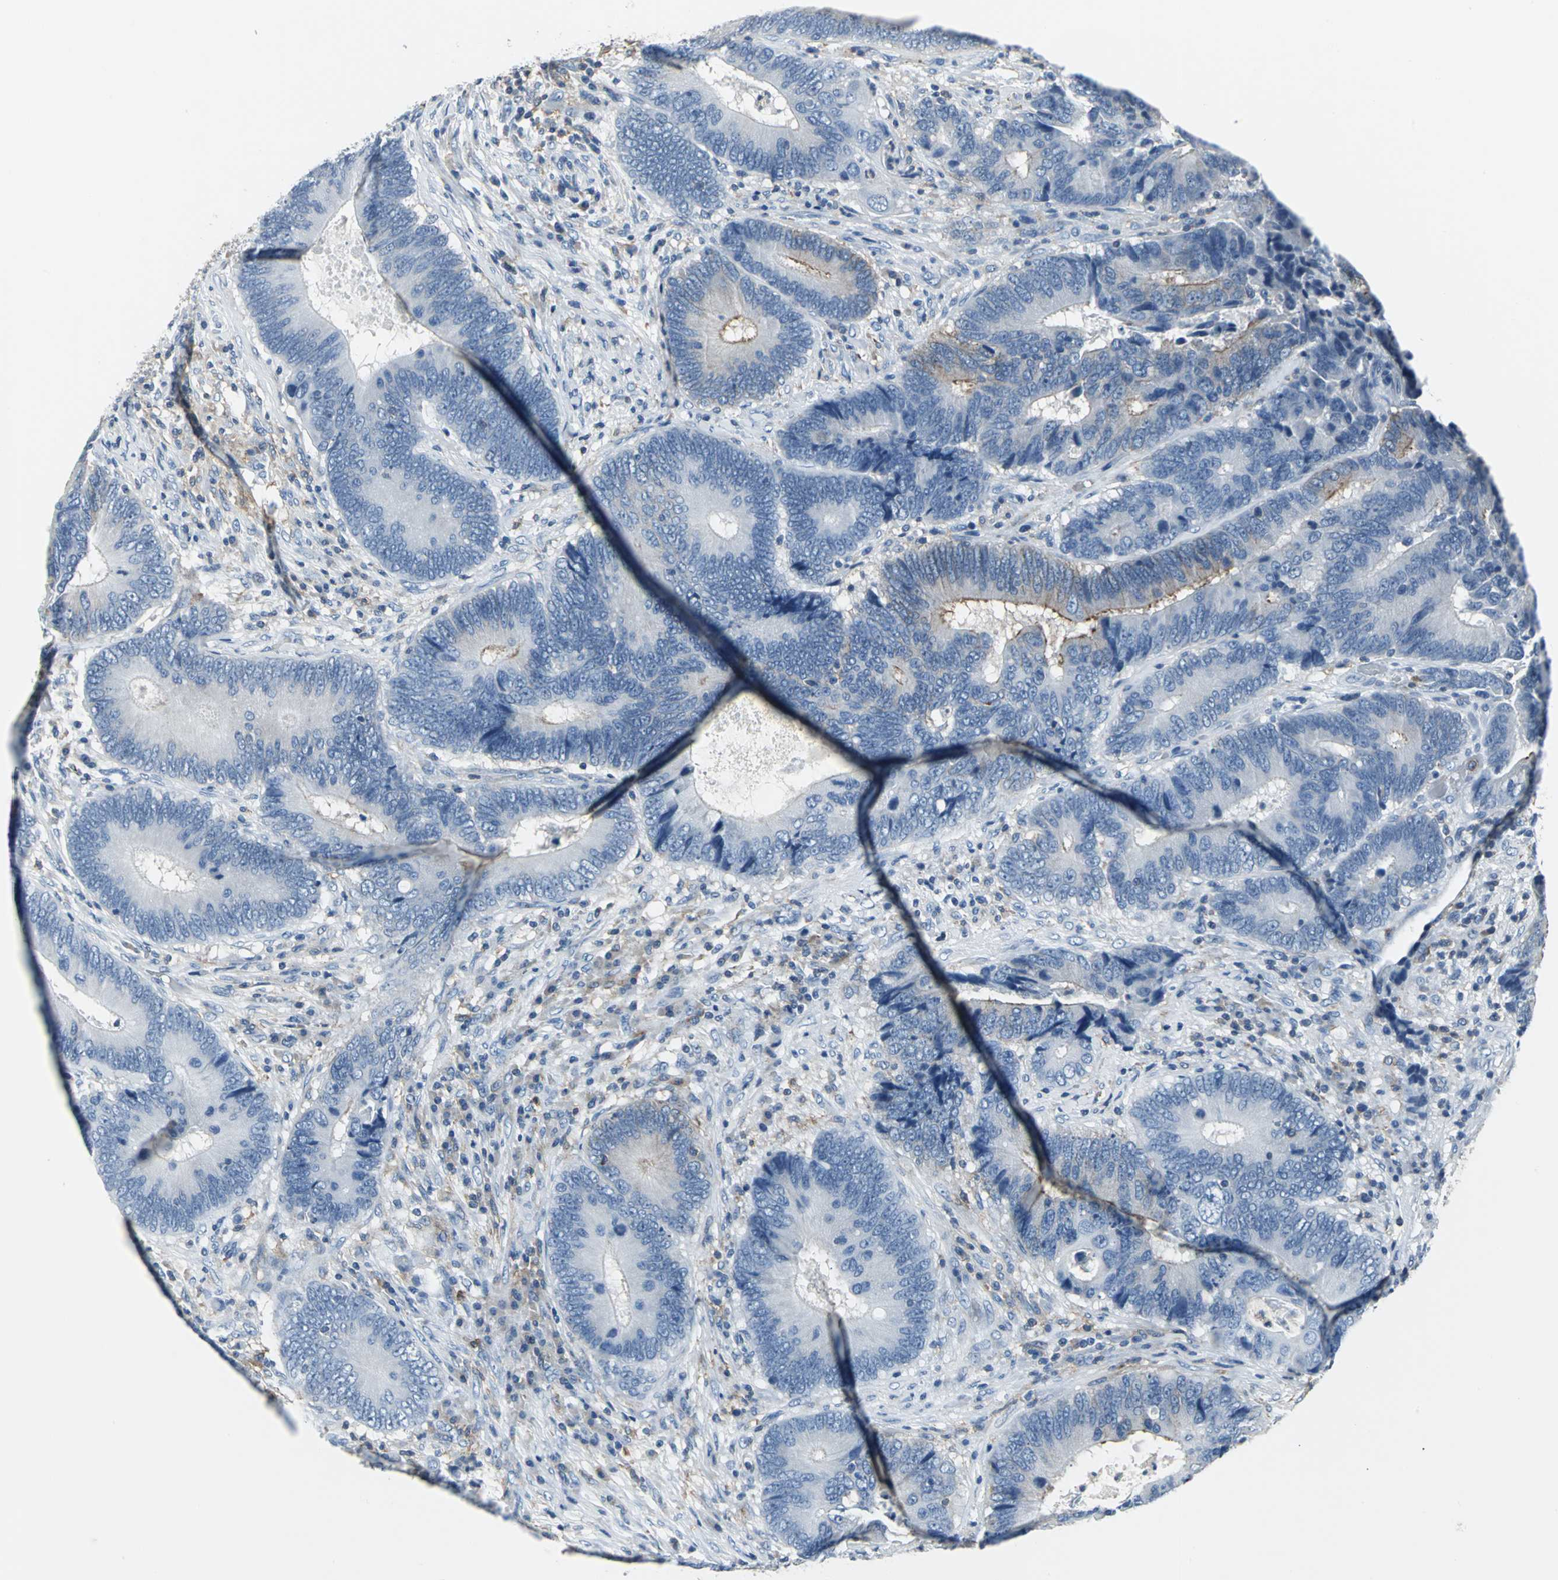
{"staining": {"intensity": "weak", "quantity": "<25%", "location": "cytoplasmic/membranous"}, "tissue": "colorectal cancer", "cell_type": "Tumor cells", "image_type": "cancer", "snomed": [{"axis": "morphology", "description": "Adenocarcinoma, NOS"}, {"axis": "topography", "description": "Colon"}], "caption": "An immunohistochemistry (IHC) histopathology image of colorectal adenocarcinoma is shown. There is no staining in tumor cells of colorectal adenocarcinoma. (Brightfield microscopy of DAB (3,3'-diaminobenzidine) IHC at high magnification).", "gene": "IQGAP2", "patient": {"sex": "female", "age": 78}}